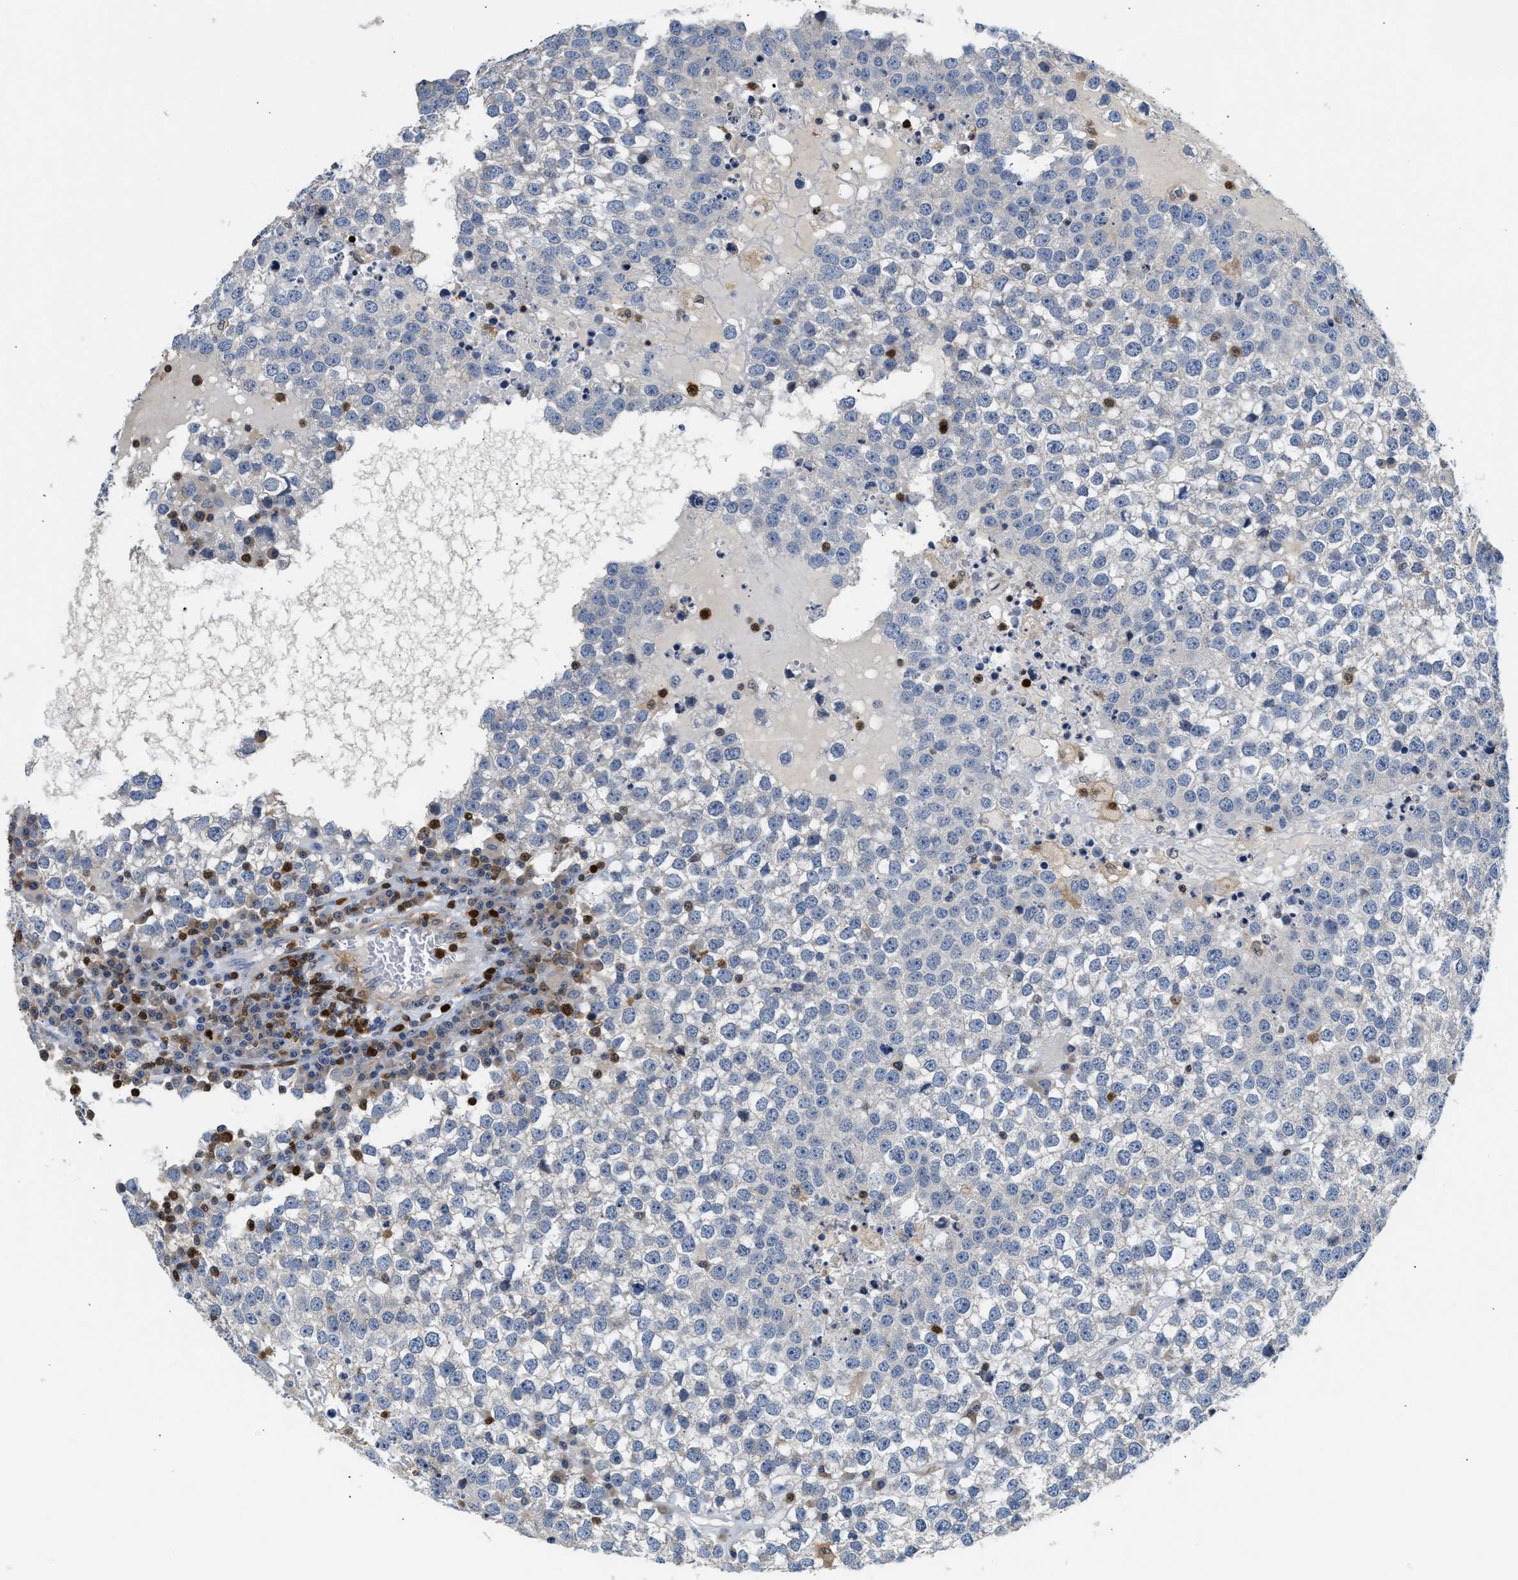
{"staining": {"intensity": "negative", "quantity": "none", "location": "none"}, "tissue": "testis cancer", "cell_type": "Tumor cells", "image_type": "cancer", "snomed": [{"axis": "morphology", "description": "Seminoma, NOS"}, {"axis": "topography", "description": "Testis"}], "caption": "A micrograph of human testis seminoma is negative for staining in tumor cells.", "gene": "SLIT2", "patient": {"sex": "male", "age": 65}}